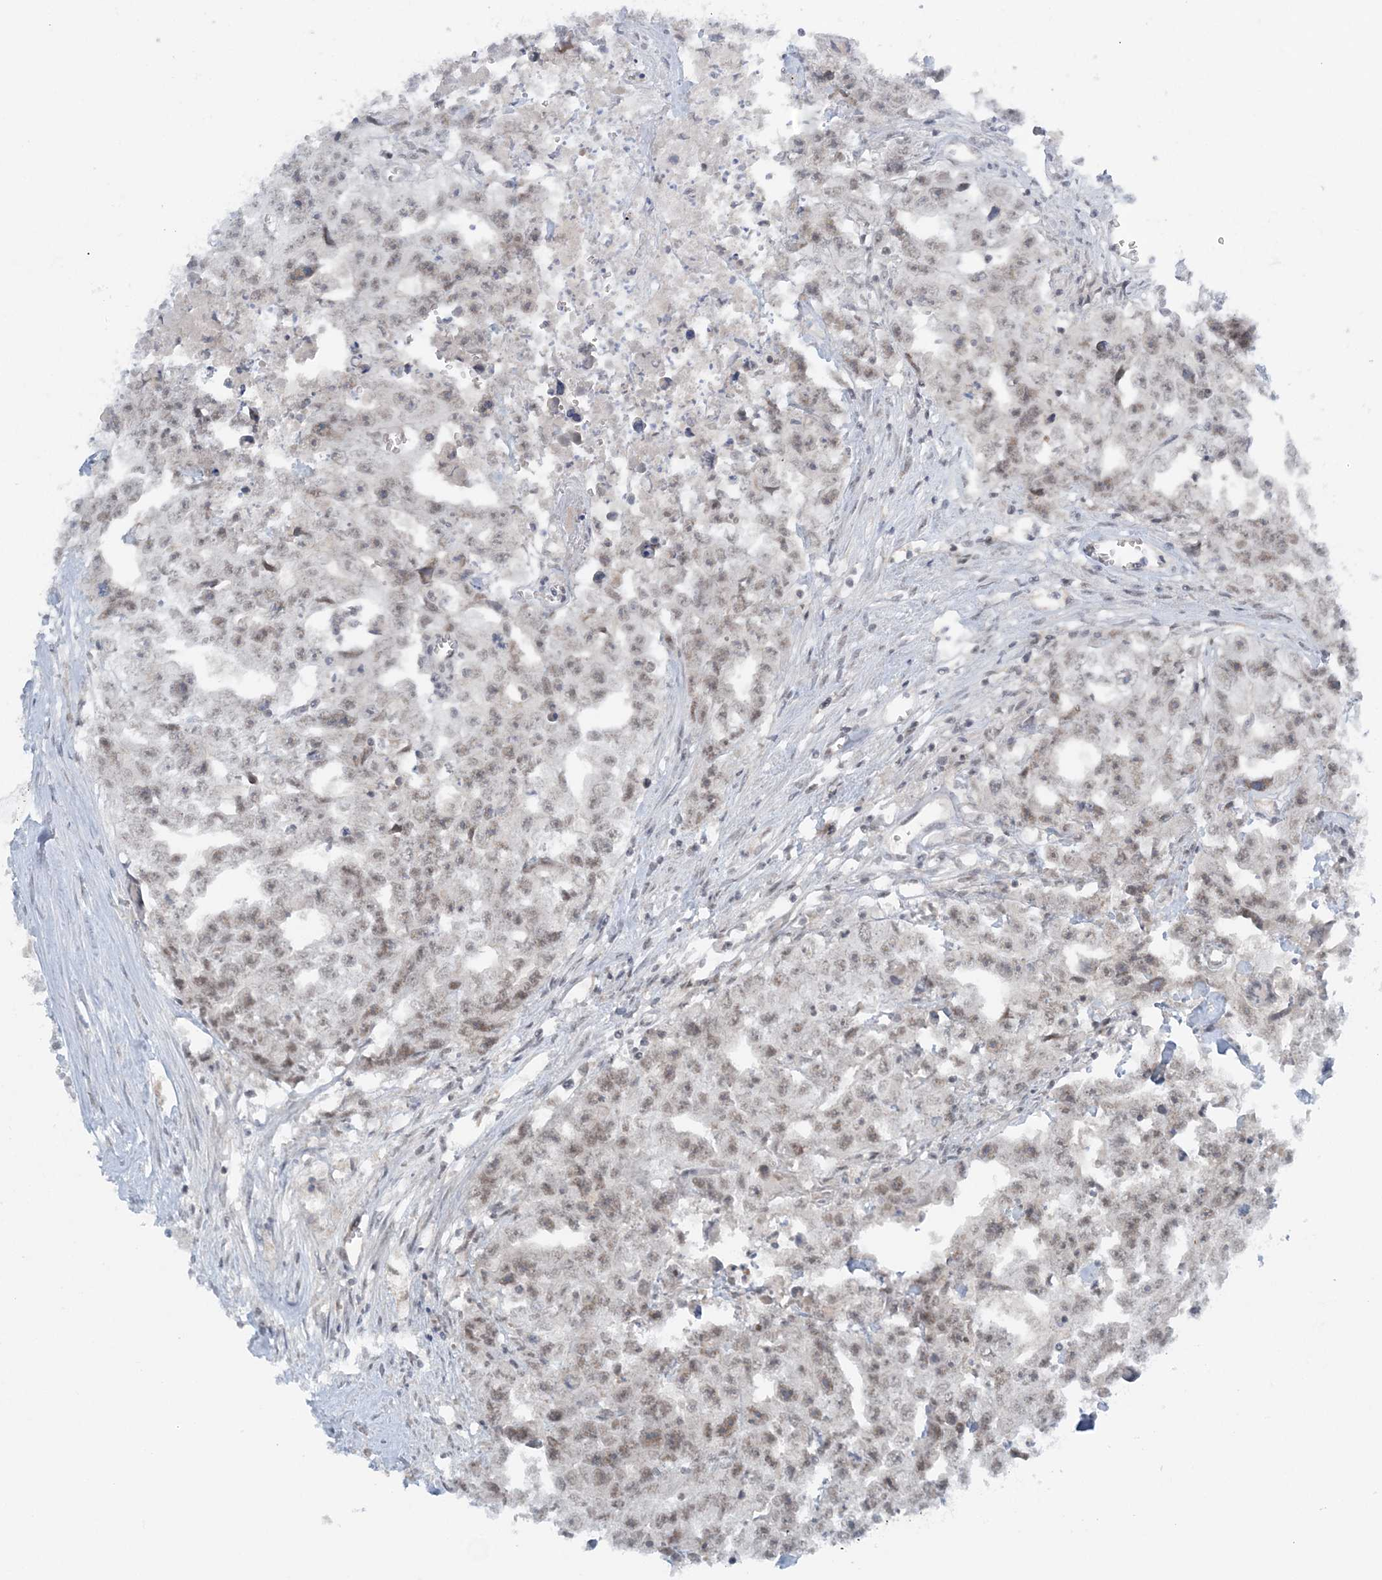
{"staining": {"intensity": "weak", "quantity": "<25%", "location": "nuclear"}, "tissue": "testis cancer", "cell_type": "Tumor cells", "image_type": "cancer", "snomed": [{"axis": "morphology", "description": "Seminoma, NOS"}, {"axis": "morphology", "description": "Carcinoma, Embryonal, NOS"}, {"axis": "topography", "description": "Testis"}], "caption": "An immunohistochemistry micrograph of testis cancer is shown. There is no staining in tumor cells of testis cancer.", "gene": "ATP11A", "patient": {"sex": "male", "age": 43}}